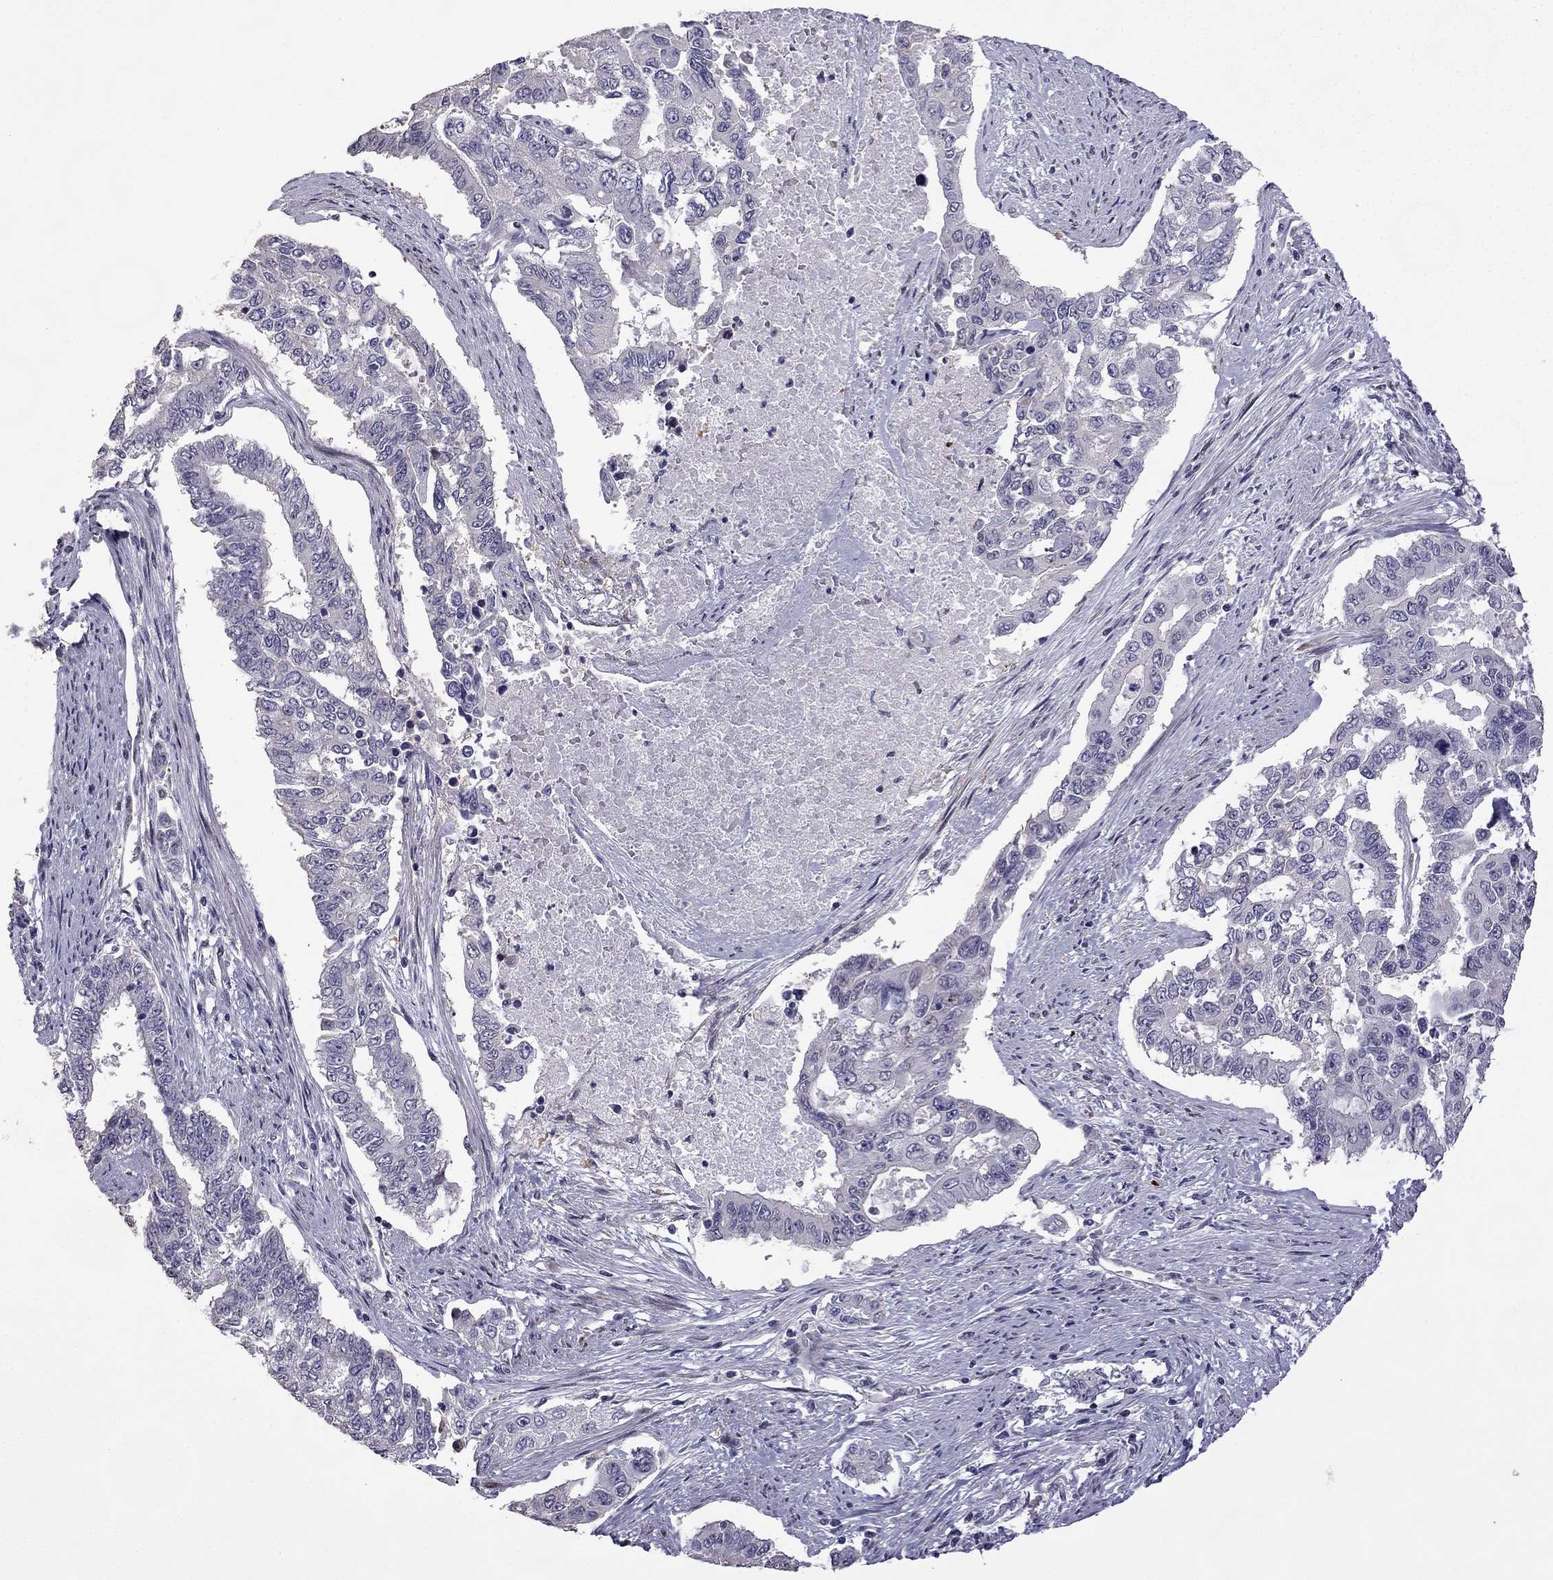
{"staining": {"intensity": "negative", "quantity": "none", "location": "none"}, "tissue": "endometrial cancer", "cell_type": "Tumor cells", "image_type": "cancer", "snomed": [{"axis": "morphology", "description": "Adenocarcinoma, NOS"}, {"axis": "topography", "description": "Uterus"}], "caption": "Immunohistochemical staining of endometrial cancer (adenocarcinoma) shows no significant staining in tumor cells.", "gene": "CFAP70", "patient": {"sex": "female", "age": 59}}